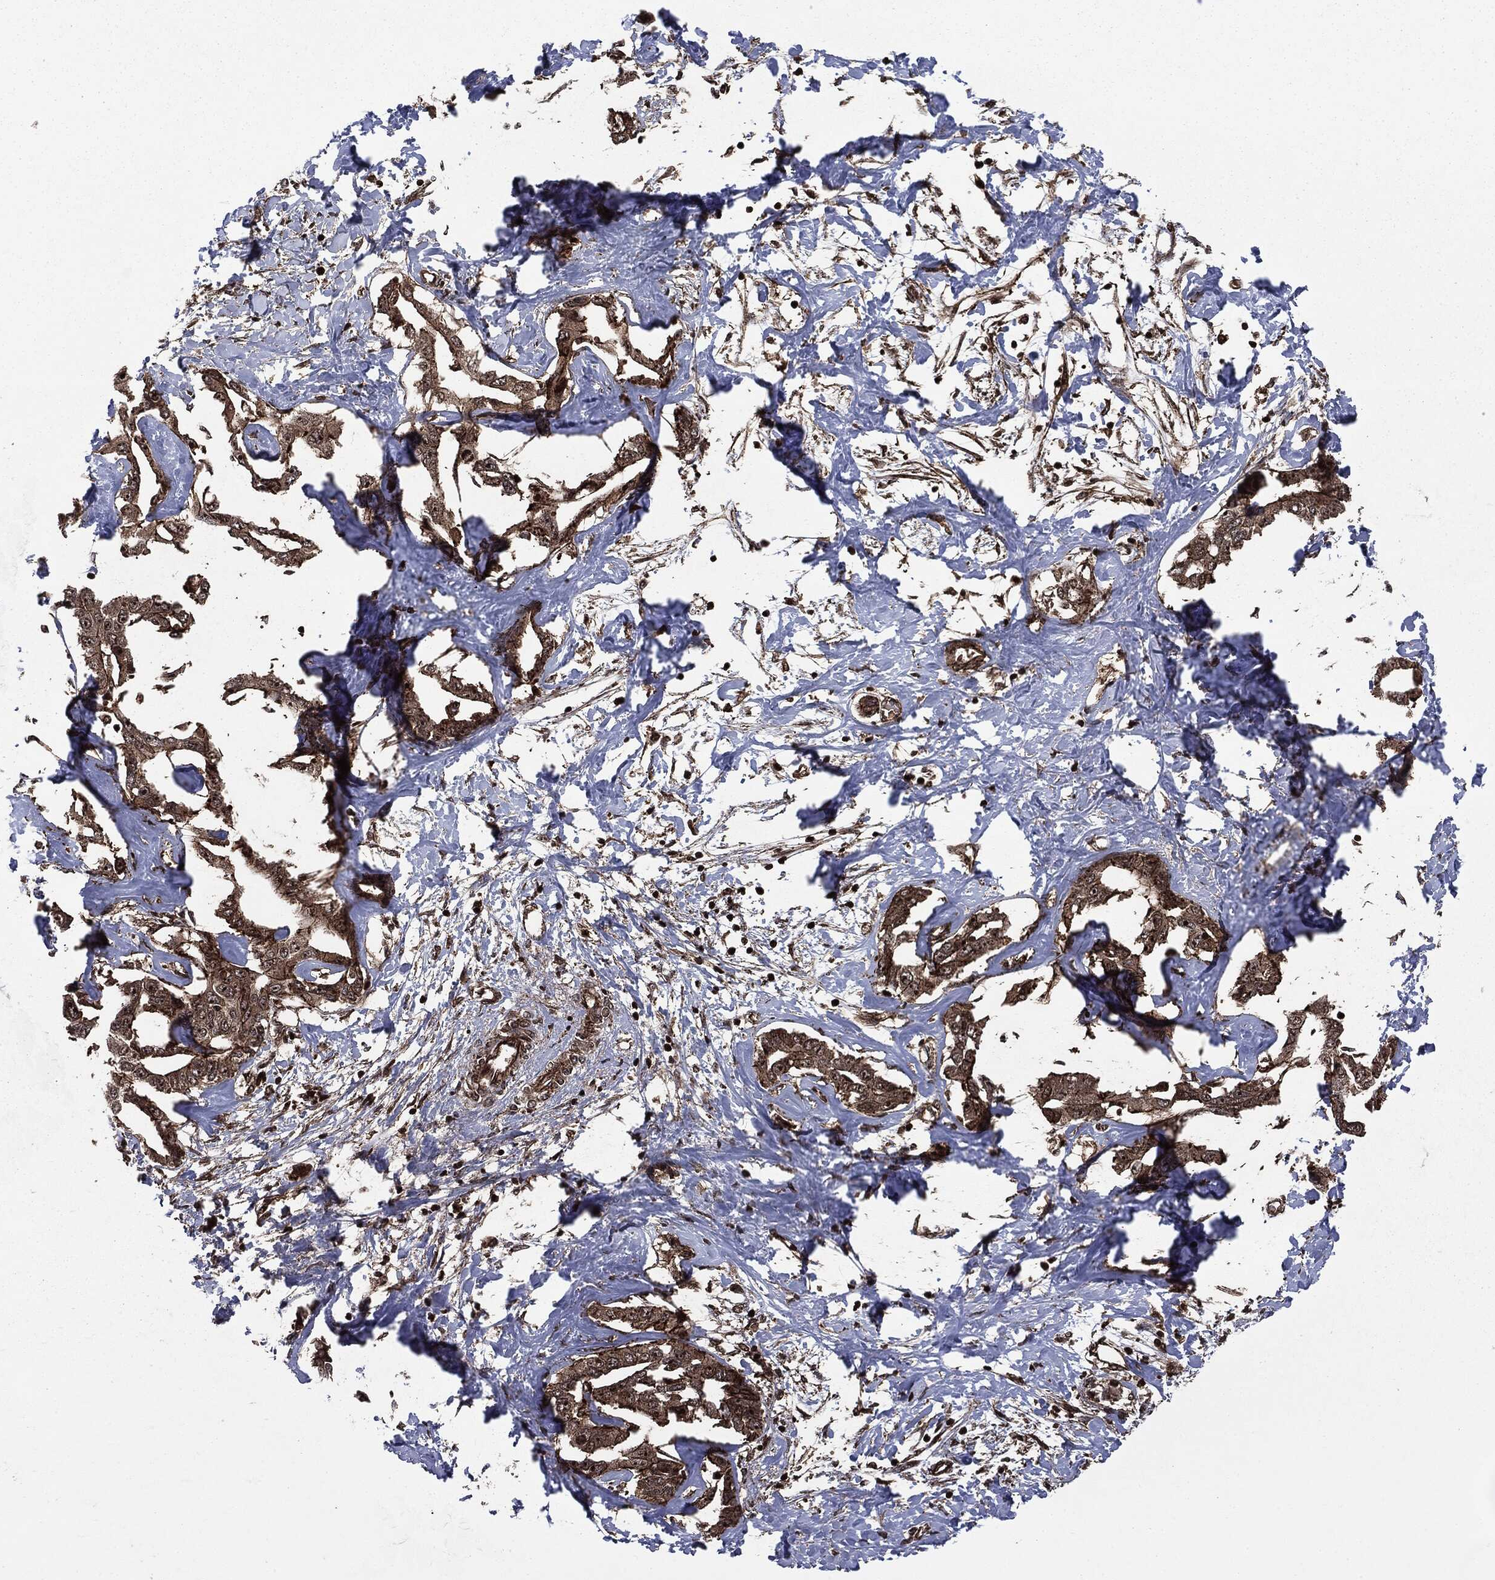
{"staining": {"intensity": "moderate", "quantity": ">75%", "location": "cytoplasmic/membranous,nuclear"}, "tissue": "liver cancer", "cell_type": "Tumor cells", "image_type": "cancer", "snomed": [{"axis": "morphology", "description": "Cholangiocarcinoma"}, {"axis": "topography", "description": "Liver"}], "caption": "Human liver cholangiocarcinoma stained with a protein marker displays moderate staining in tumor cells.", "gene": "CARD6", "patient": {"sex": "male", "age": 59}}